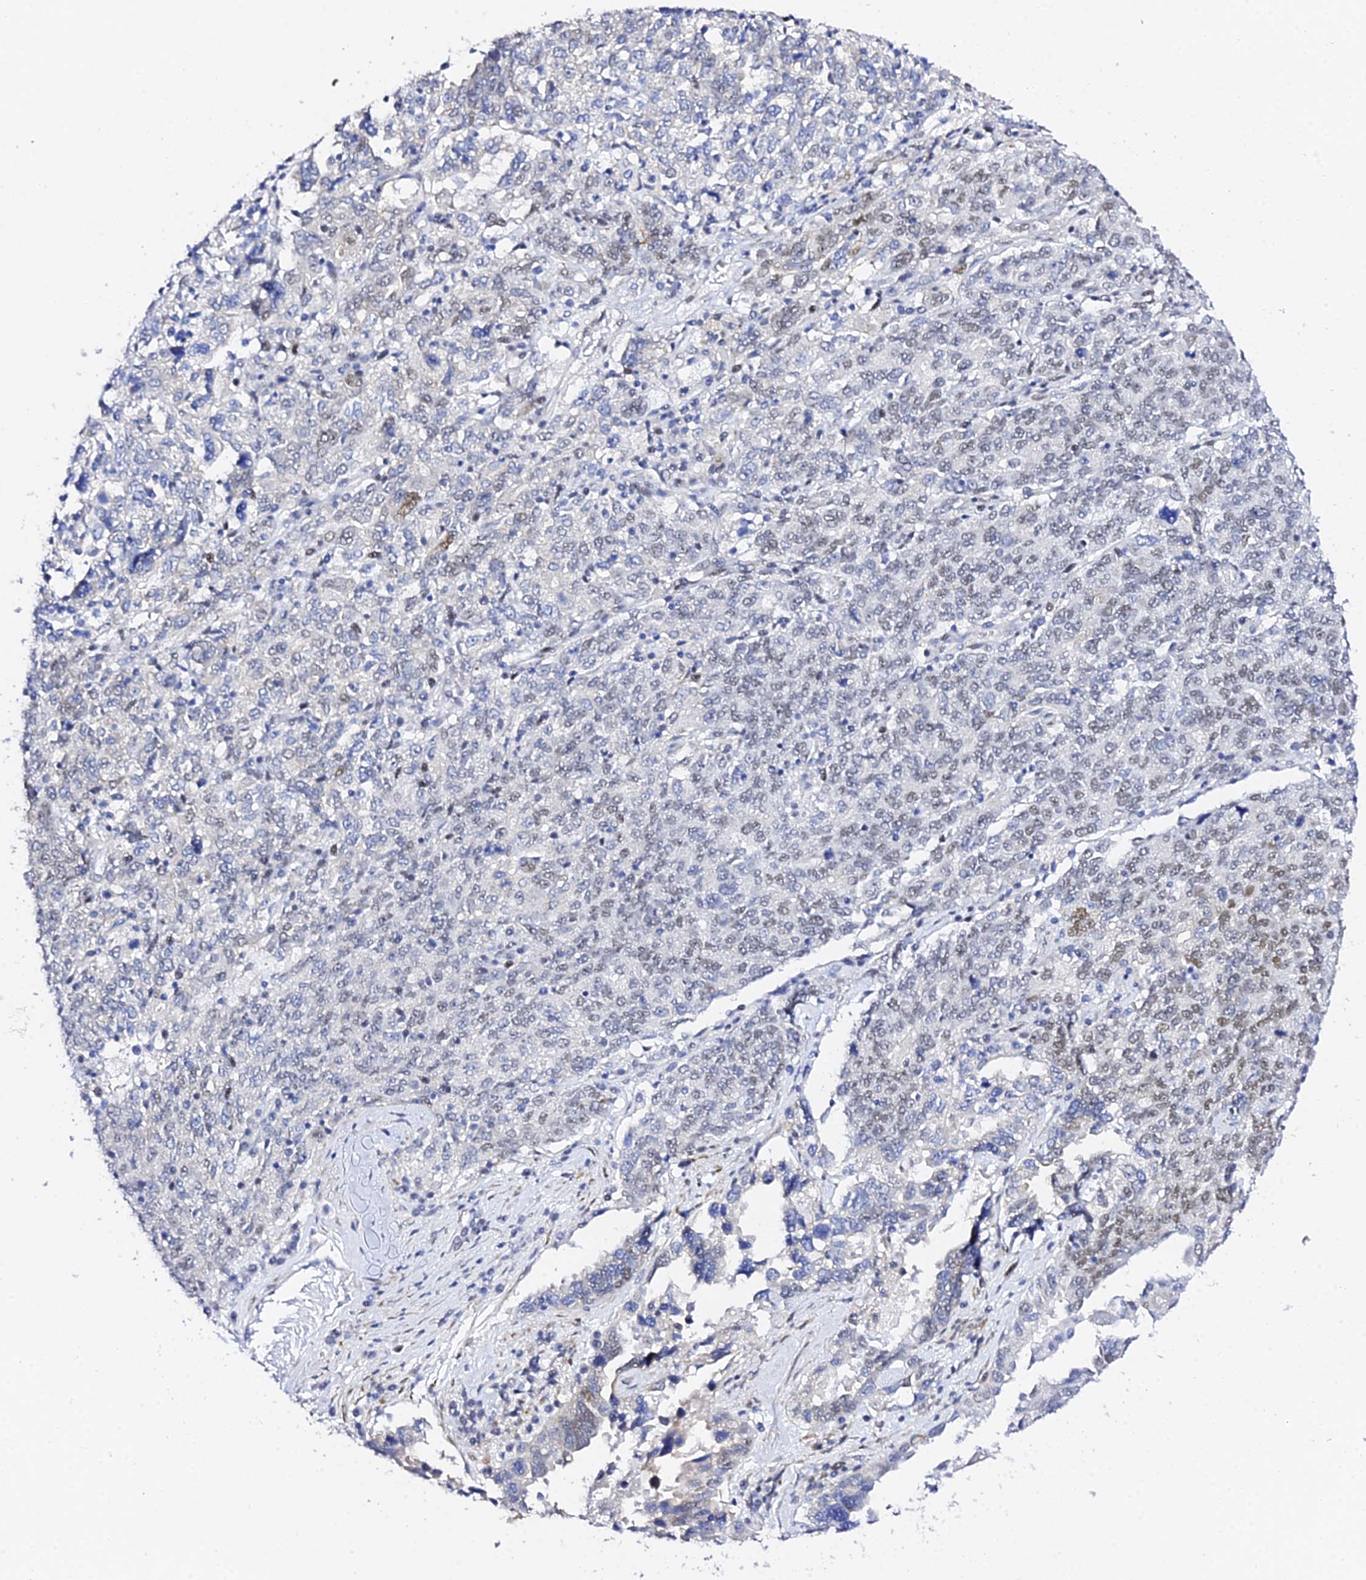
{"staining": {"intensity": "weak", "quantity": "<25%", "location": "nuclear"}, "tissue": "ovarian cancer", "cell_type": "Tumor cells", "image_type": "cancer", "snomed": [{"axis": "morphology", "description": "Carcinoma, endometroid"}, {"axis": "topography", "description": "Ovary"}], "caption": "An immunohistochemistry (IHC) micrograph of ovarian endometroid carcinoma is shown. There is no staining in tumor cells of ovarian endometroid carcinoma.", "gene": "POFUT2", "patient": {"sex": "female", "age": 62}}